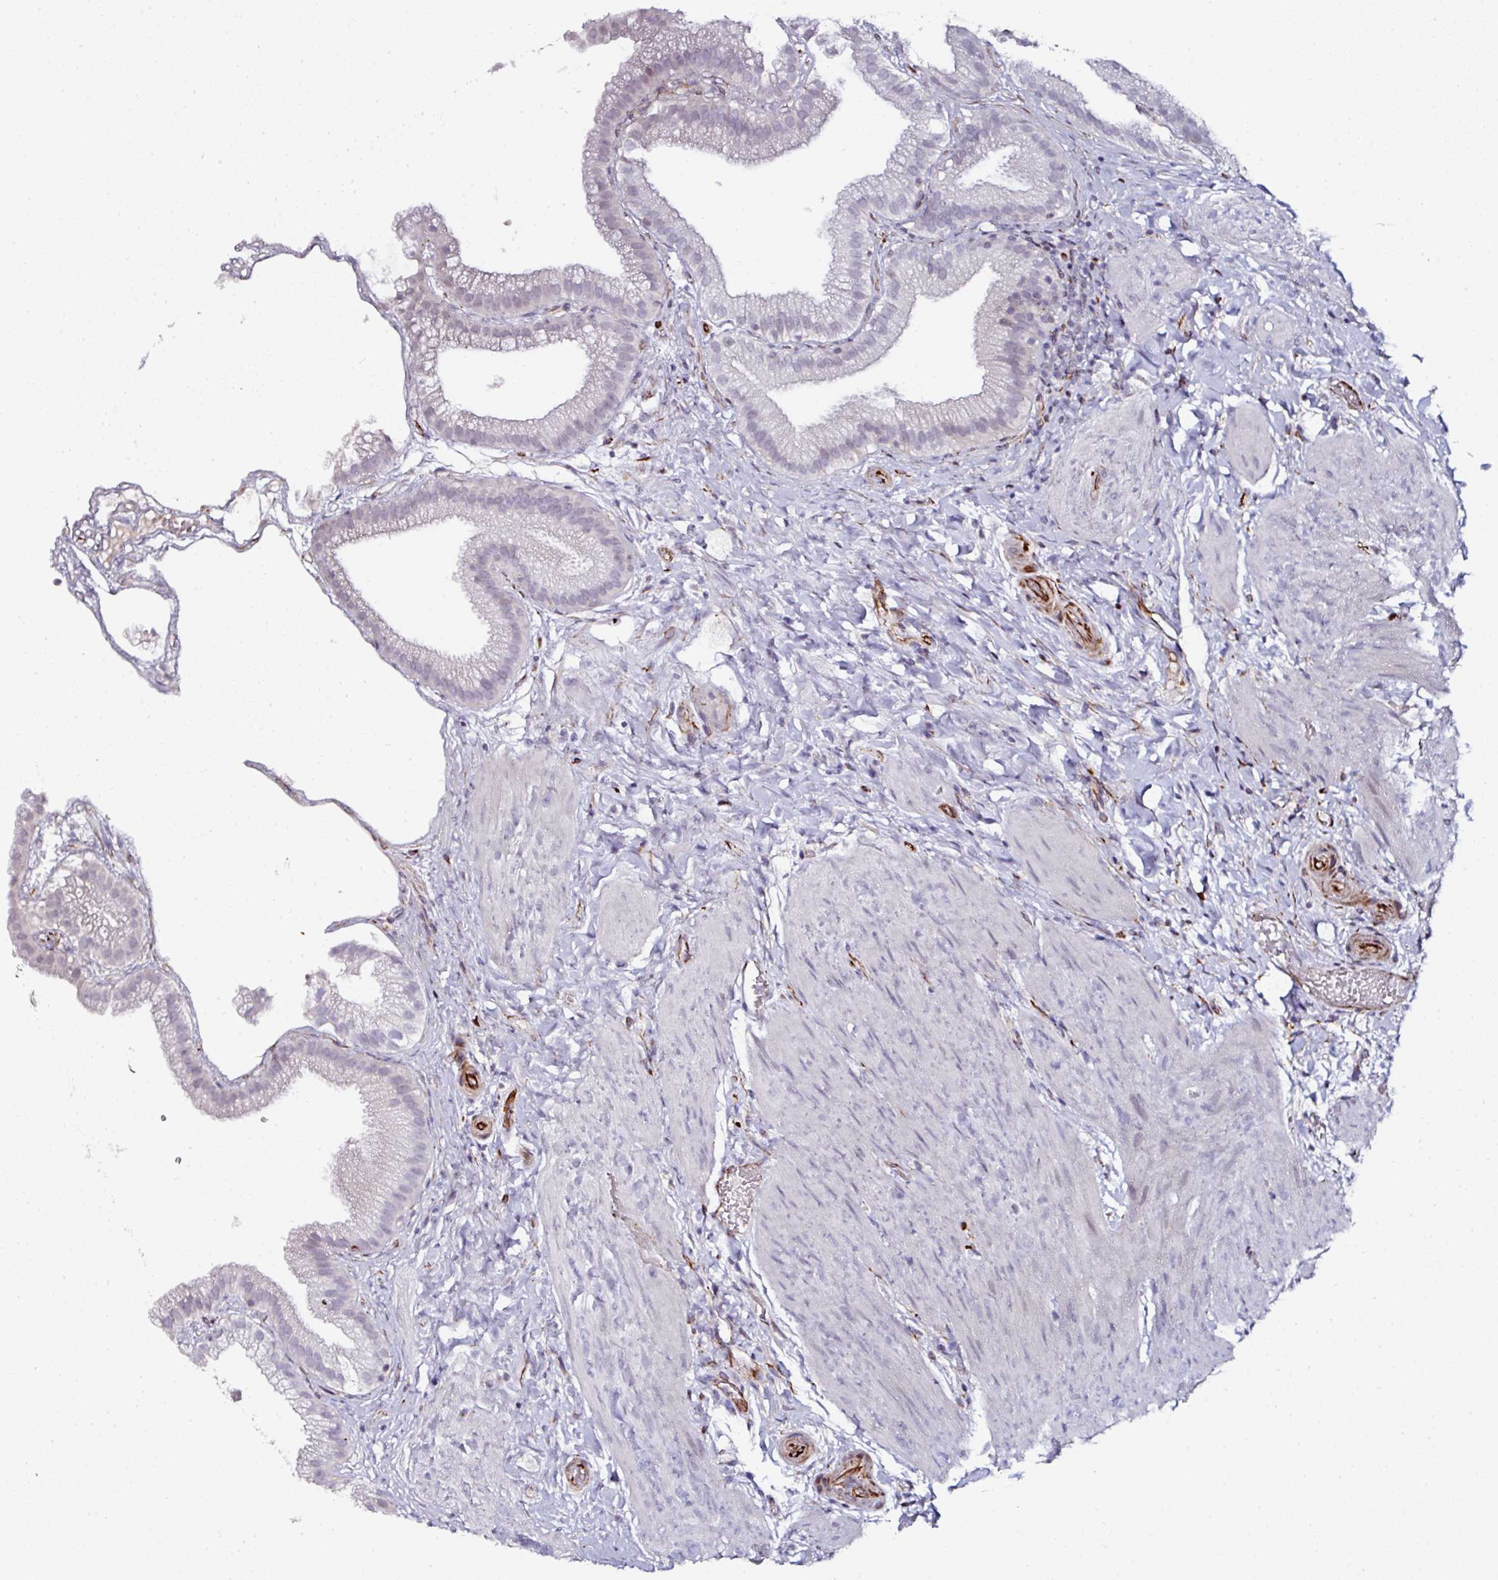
{"staining": {"intensity": "negative", "quantity": "none", "location": "none"}, "tissue": "gallbladder", "cell_type": "Glandular cells", "image_type": "normal", "snomed": [{"axis": "morphology", "description": "Normal tissue, NOS"}, {"axis": "topography", "description": "Gallbladder"}], "caption": "Immunohistochemistry (IHC) of unremarkable human gallbladder demonstrates no positivity in glandular cells.", "gene": "TMPRSS9", "patient": {"sex": "female", "age": 63}}